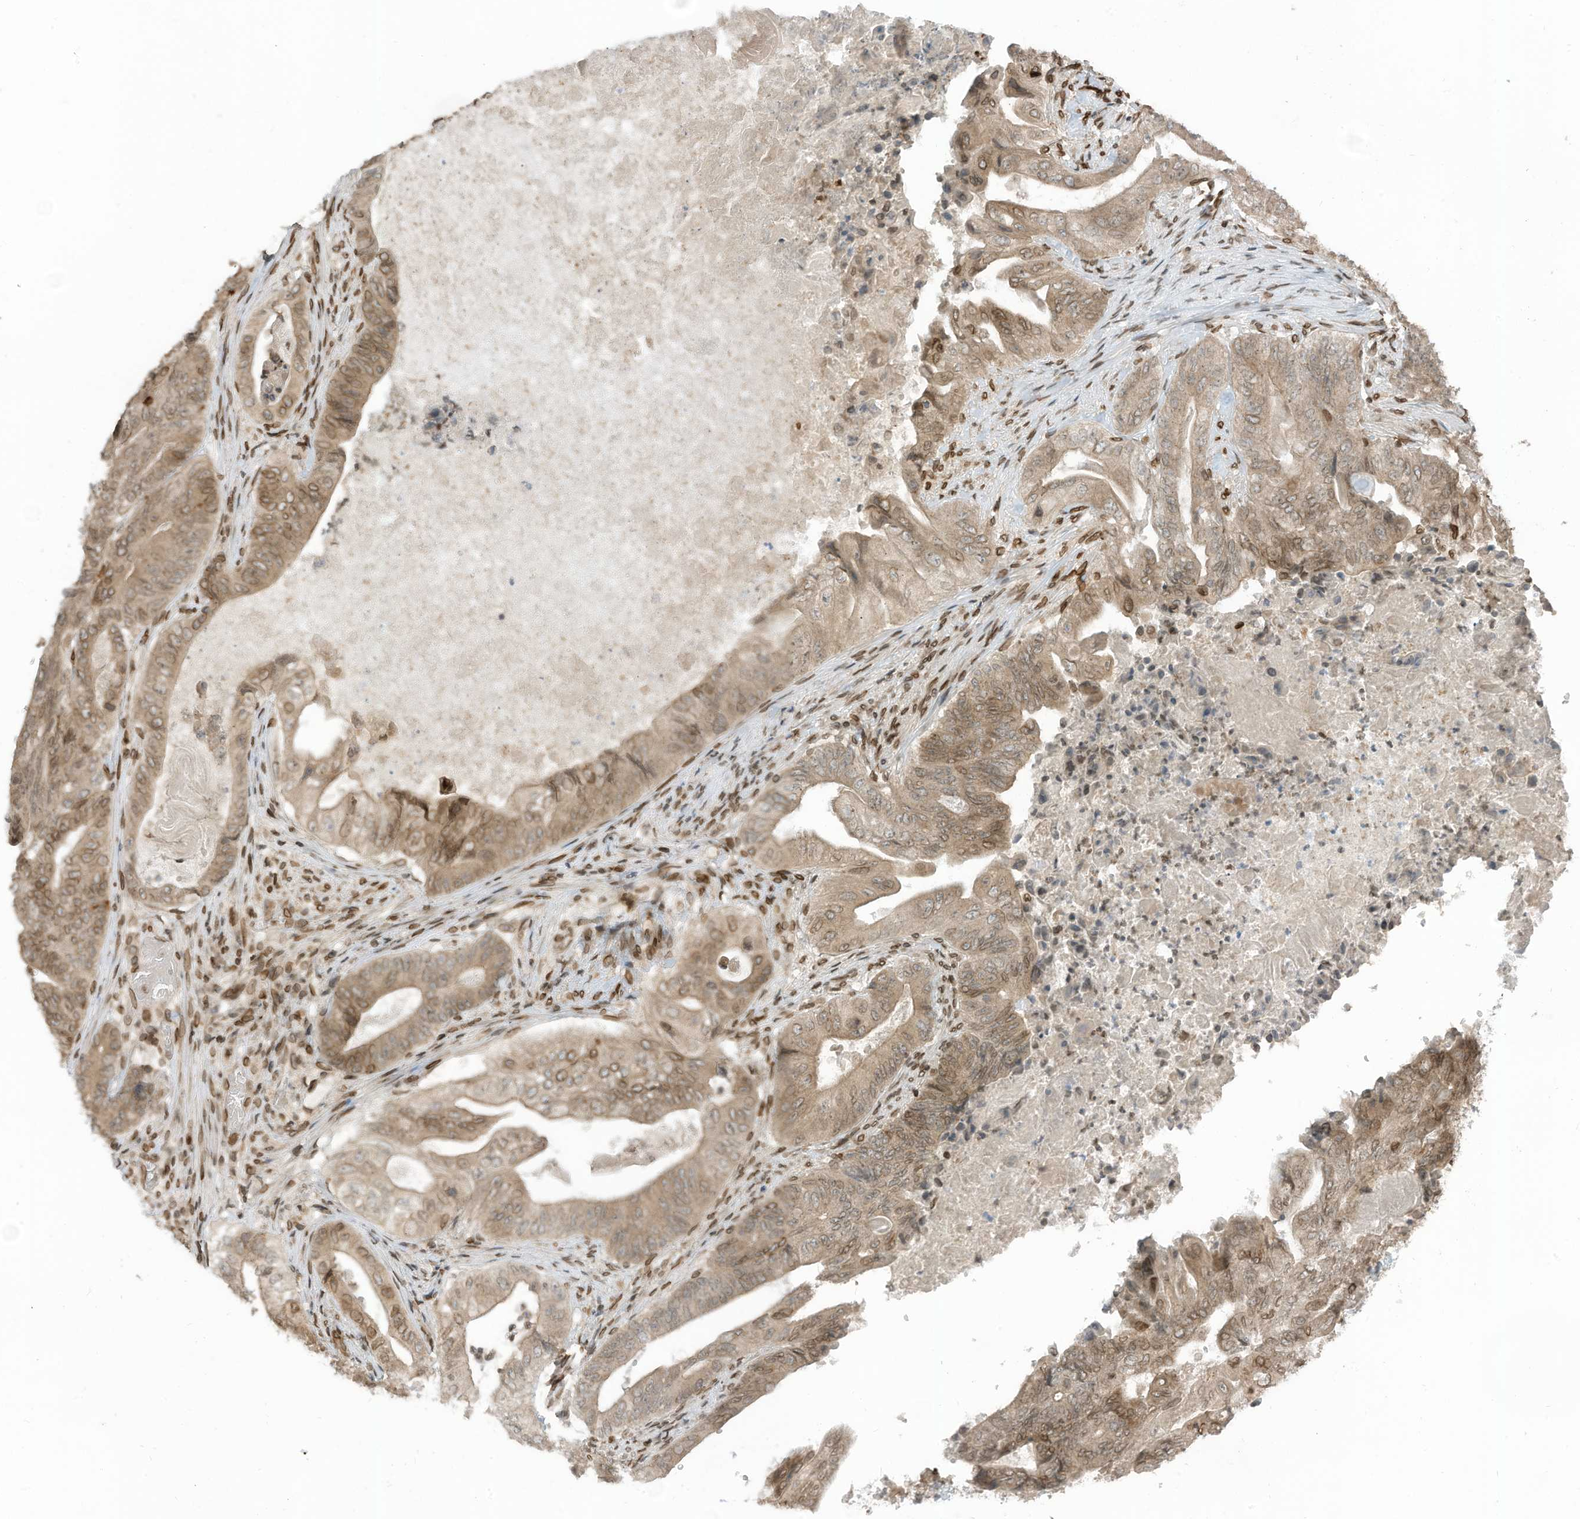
{"staining": {"intensity": "moderate", "quantity": ">75%", "location": "cytoplasmic/membranous,nuclear"}, "tissue": "stomach cancer", "cell_type": "Tumor cells", "image_type": "cancer", "snomed": [{"axis": "morphology", "description": "Adenocarcinoma, NOS"}, {"axis": "topography", "description": "Stomach"}], "caption": "Stomach cancer was stained to show a protein in brown. There is medium levels of moderate cytoplasmic/membranous and nuclear staining in approximately >75% of tumor cells.", "gene": "RABL3", "patient": {"sex": "female", "age": 73}}